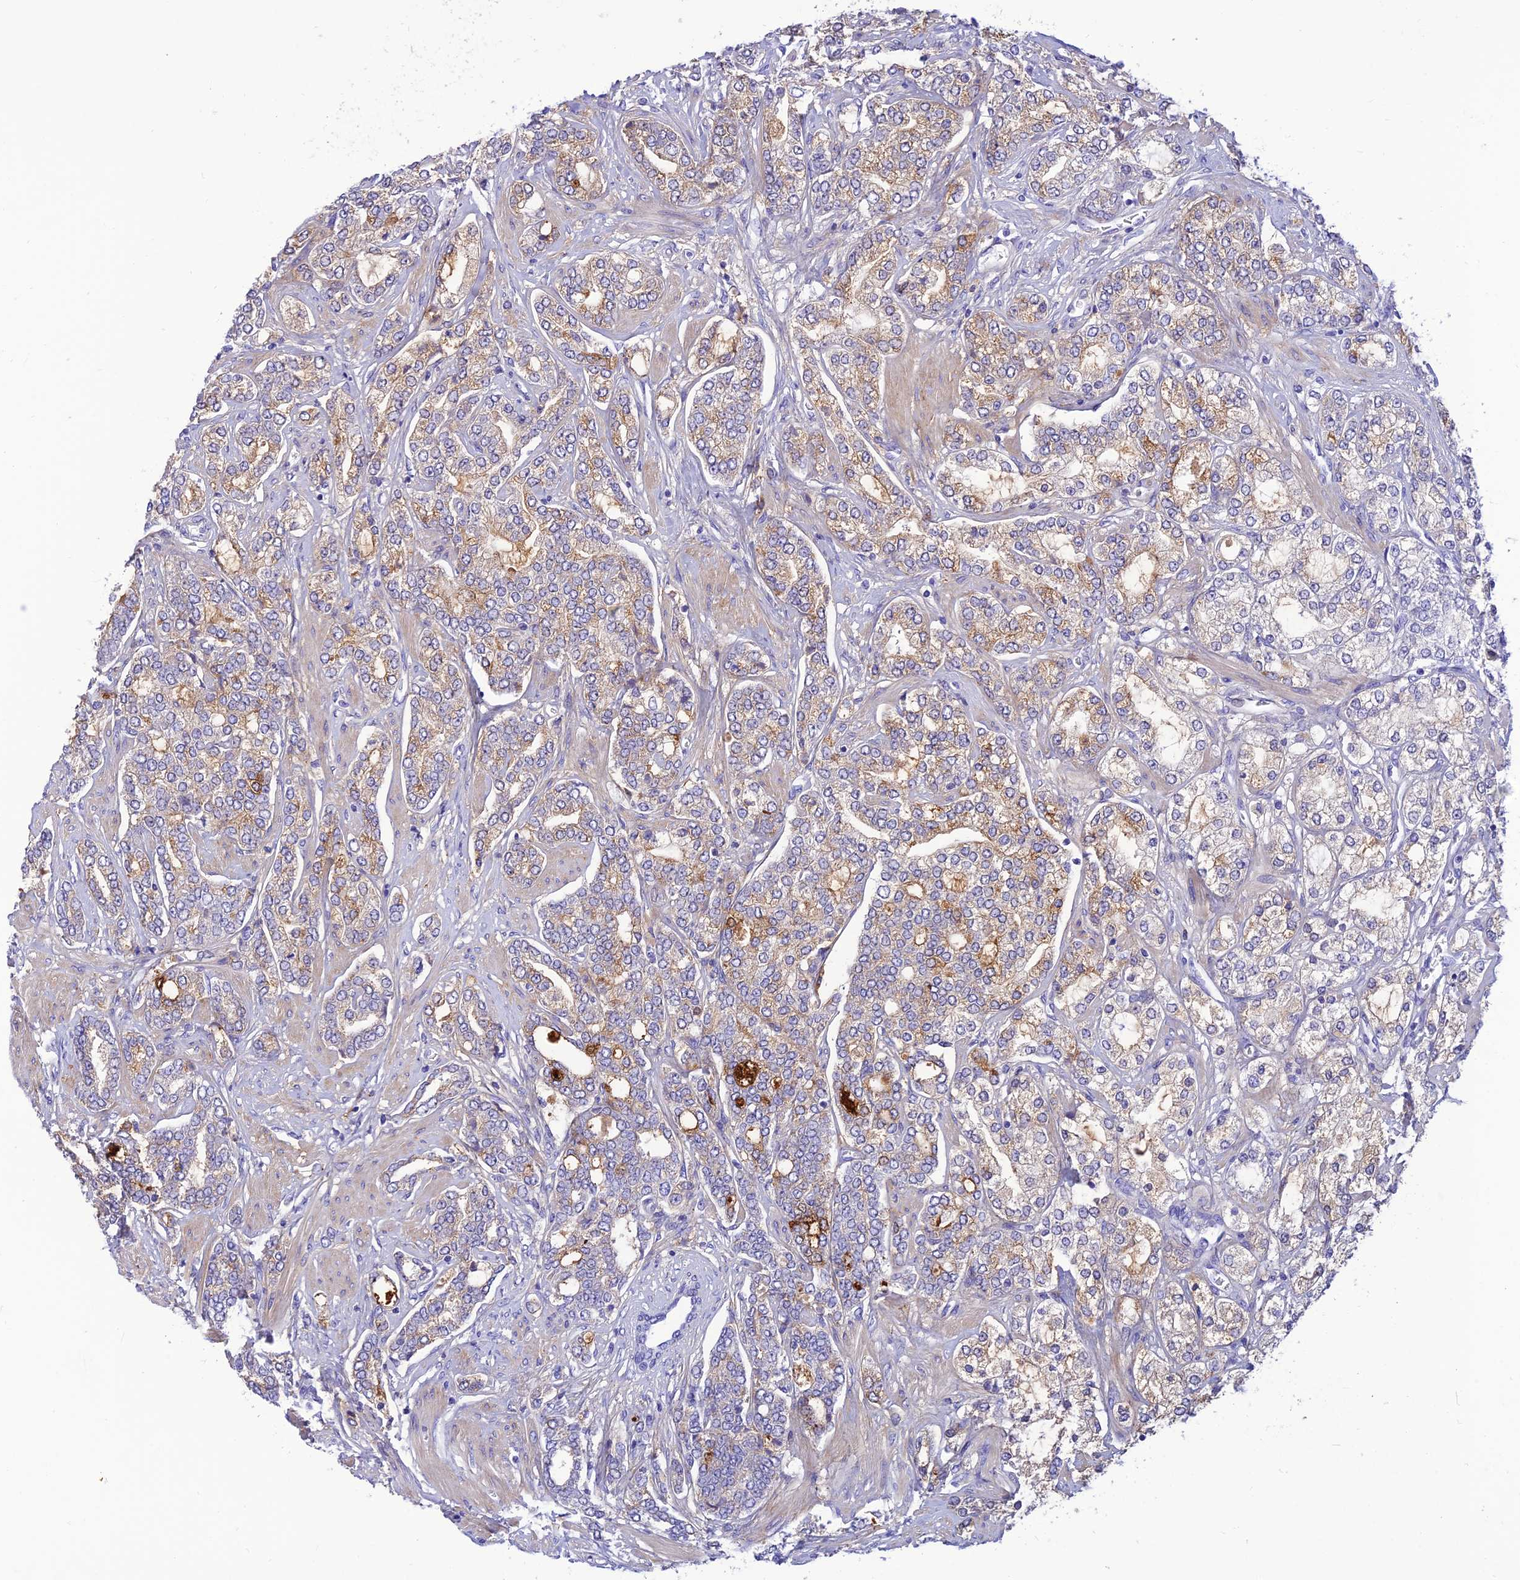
{"staining": {"intensity": "moderate", "quantity": "<25%", "location": "cytoplasmic/membranous"}, "tissue": "prostate cancer", "cell_type": "Tumor cells", "image_type": "cancer", "snomed": [{"axis": "morphology", "description": "Adenocarcinoma, High grade"}, {"axis": "topography", "description": "Prostate"}], "caption": "IHC (DAB) staining of human adenocarcinoma (high-grade) (prostate) displays moderate cytoplasmic/membranous protein expression in approximately <25% of tumor cells.", "gene": "PRNP", "patient": {"sex": "male", "age": 64}}